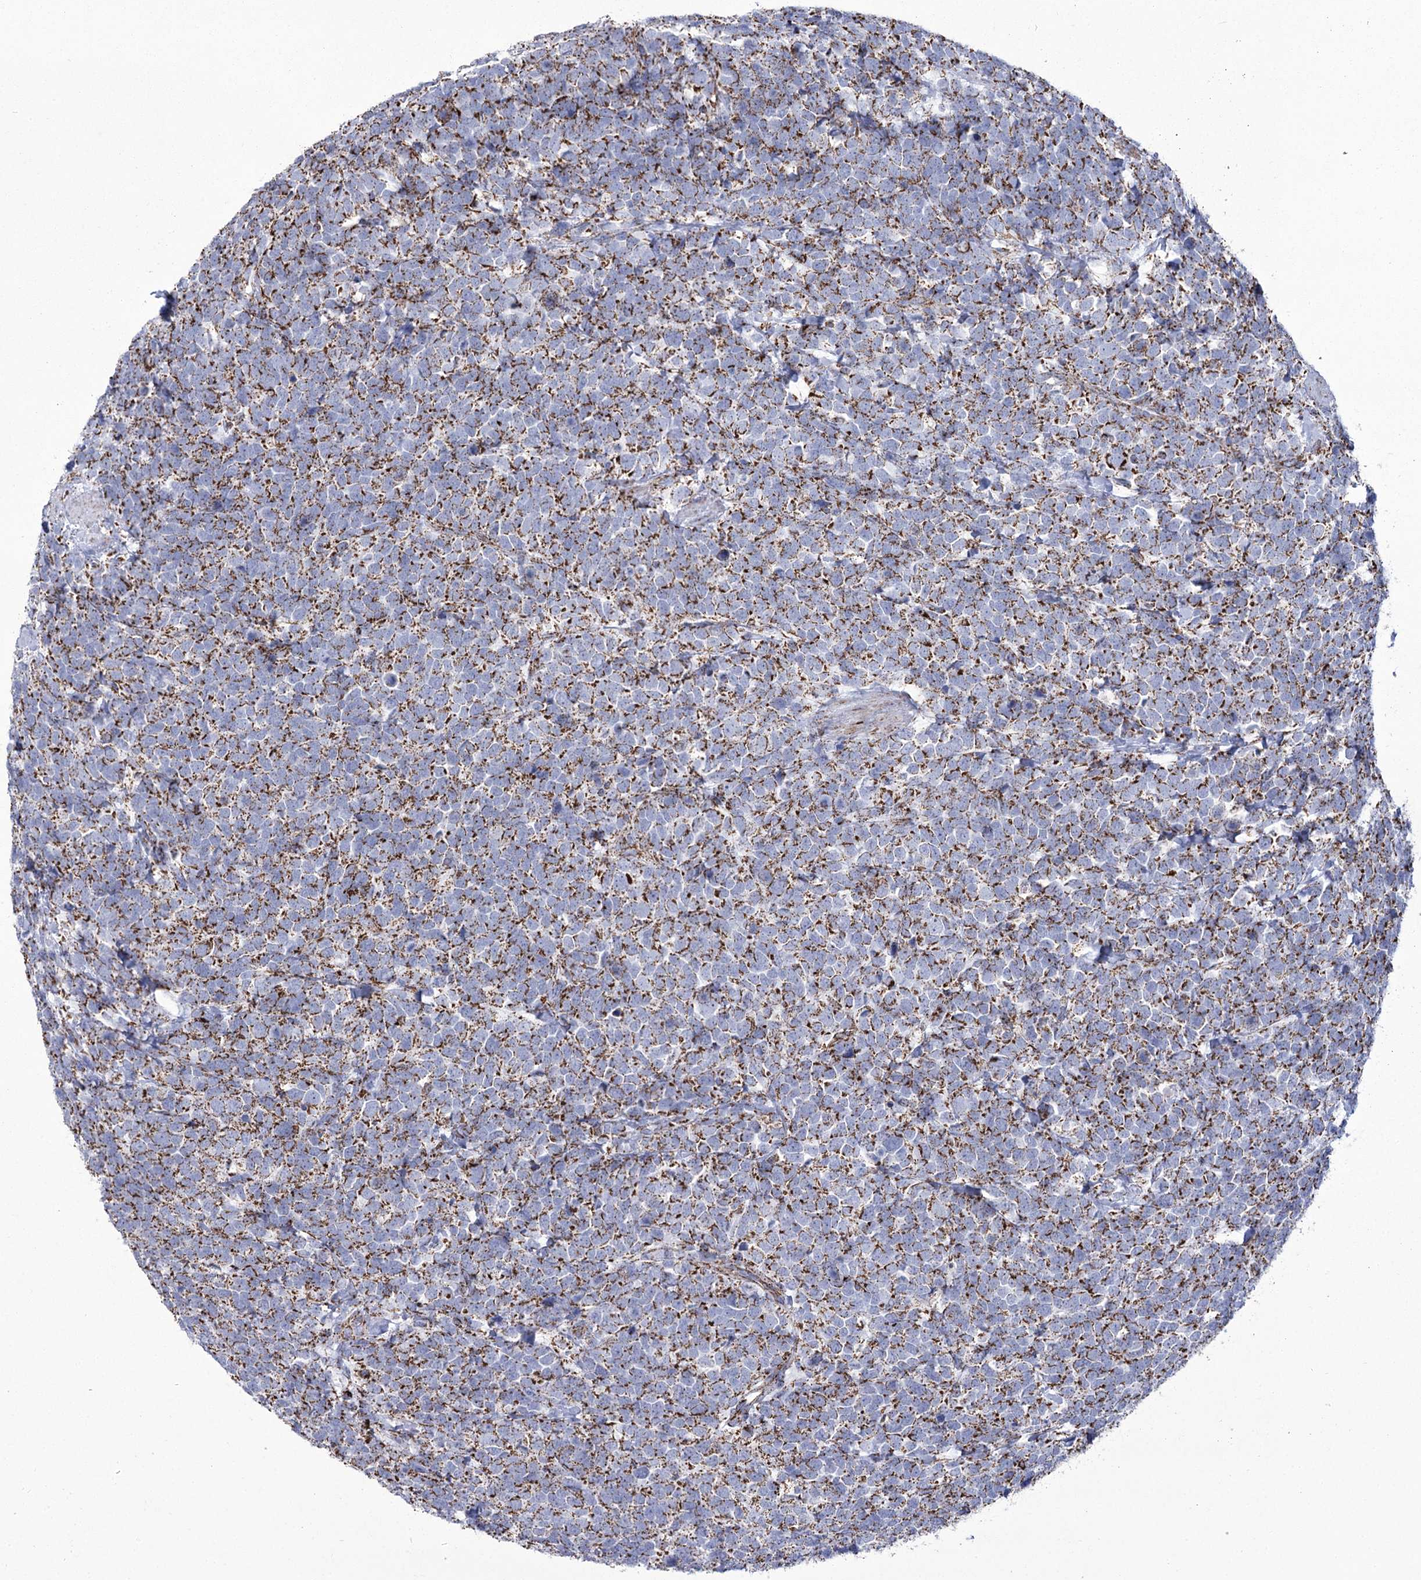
{"staining": {"intensity": "strong", "quantity": ">75%", "location": "cytoplasmic/membranous"}, "tissue": "urothelial cancer", "cell_type": "Tumor cells", "image_type": "cancer", "snomed": [{"axis": "morphology", "description": "Urothelial carcinoma, High grade"}, {"axis": "topography", "description": "Urinary bladder"}], "caption": "A brown stain shows strong cytoplasmic/membranous expression of a protein in urothelial cancer tumor cells. The protein of interest is shown in brown color, while the nuclei are stained blue.", "gene": "PDHB", "patient": {"sex": "female", "age": 82}}